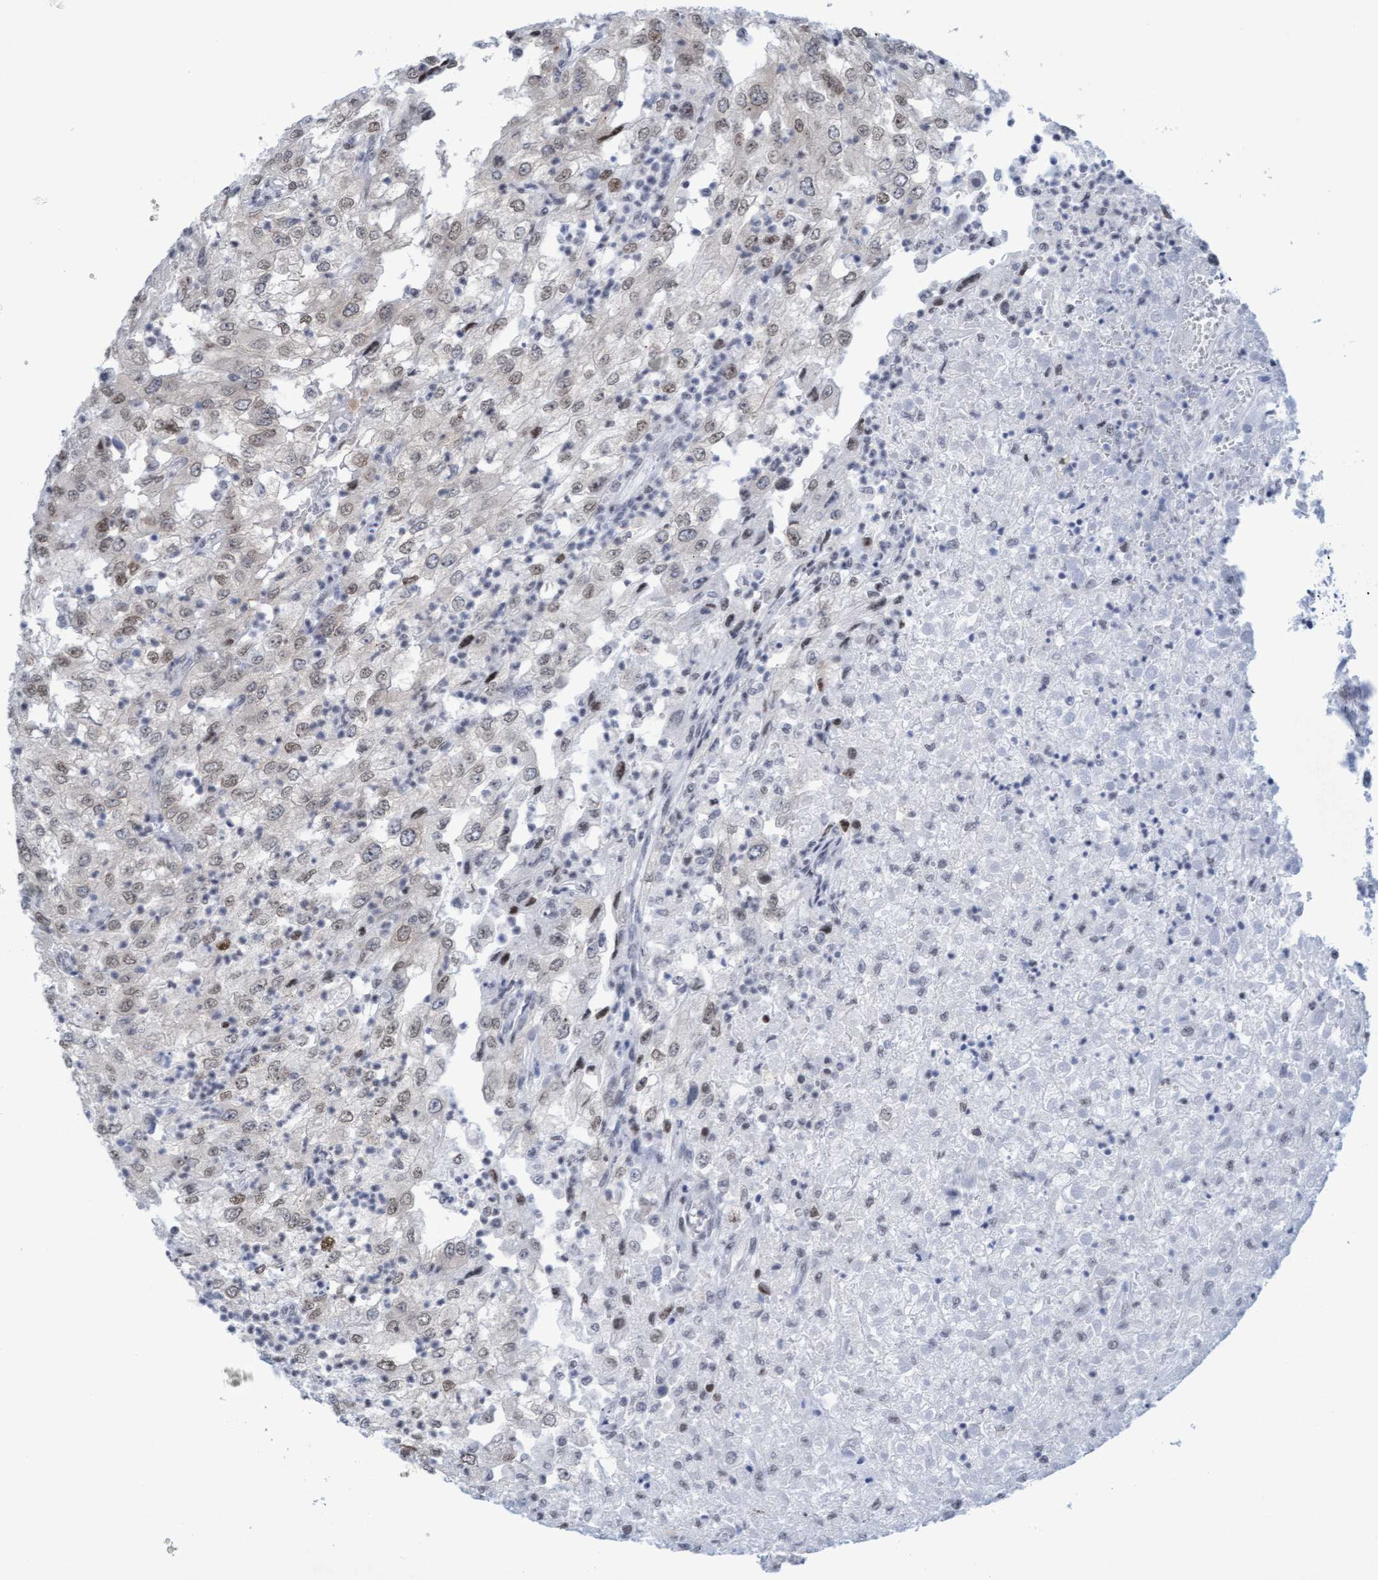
{"staining": {"intensity": "weak", "quantity": "<25%", "location": "nuclear"}, "tissue": "renal cancer", "cell_type": "Tumor cells", "image_type": "cancer", "snomed": [{"axis": "morphology", "description": "Adenocarcinoma, NOS"}, {"axis": "topography", "description": "Kidney"}], "caption": "High power microscopy histopathology image of an immunohistochemistry (IHC) histopathology image of renal cancer, revealing no significant expression in tumor cells.", "gene": "GLRX2", "patient": {"sex": "female", "age": 54}}